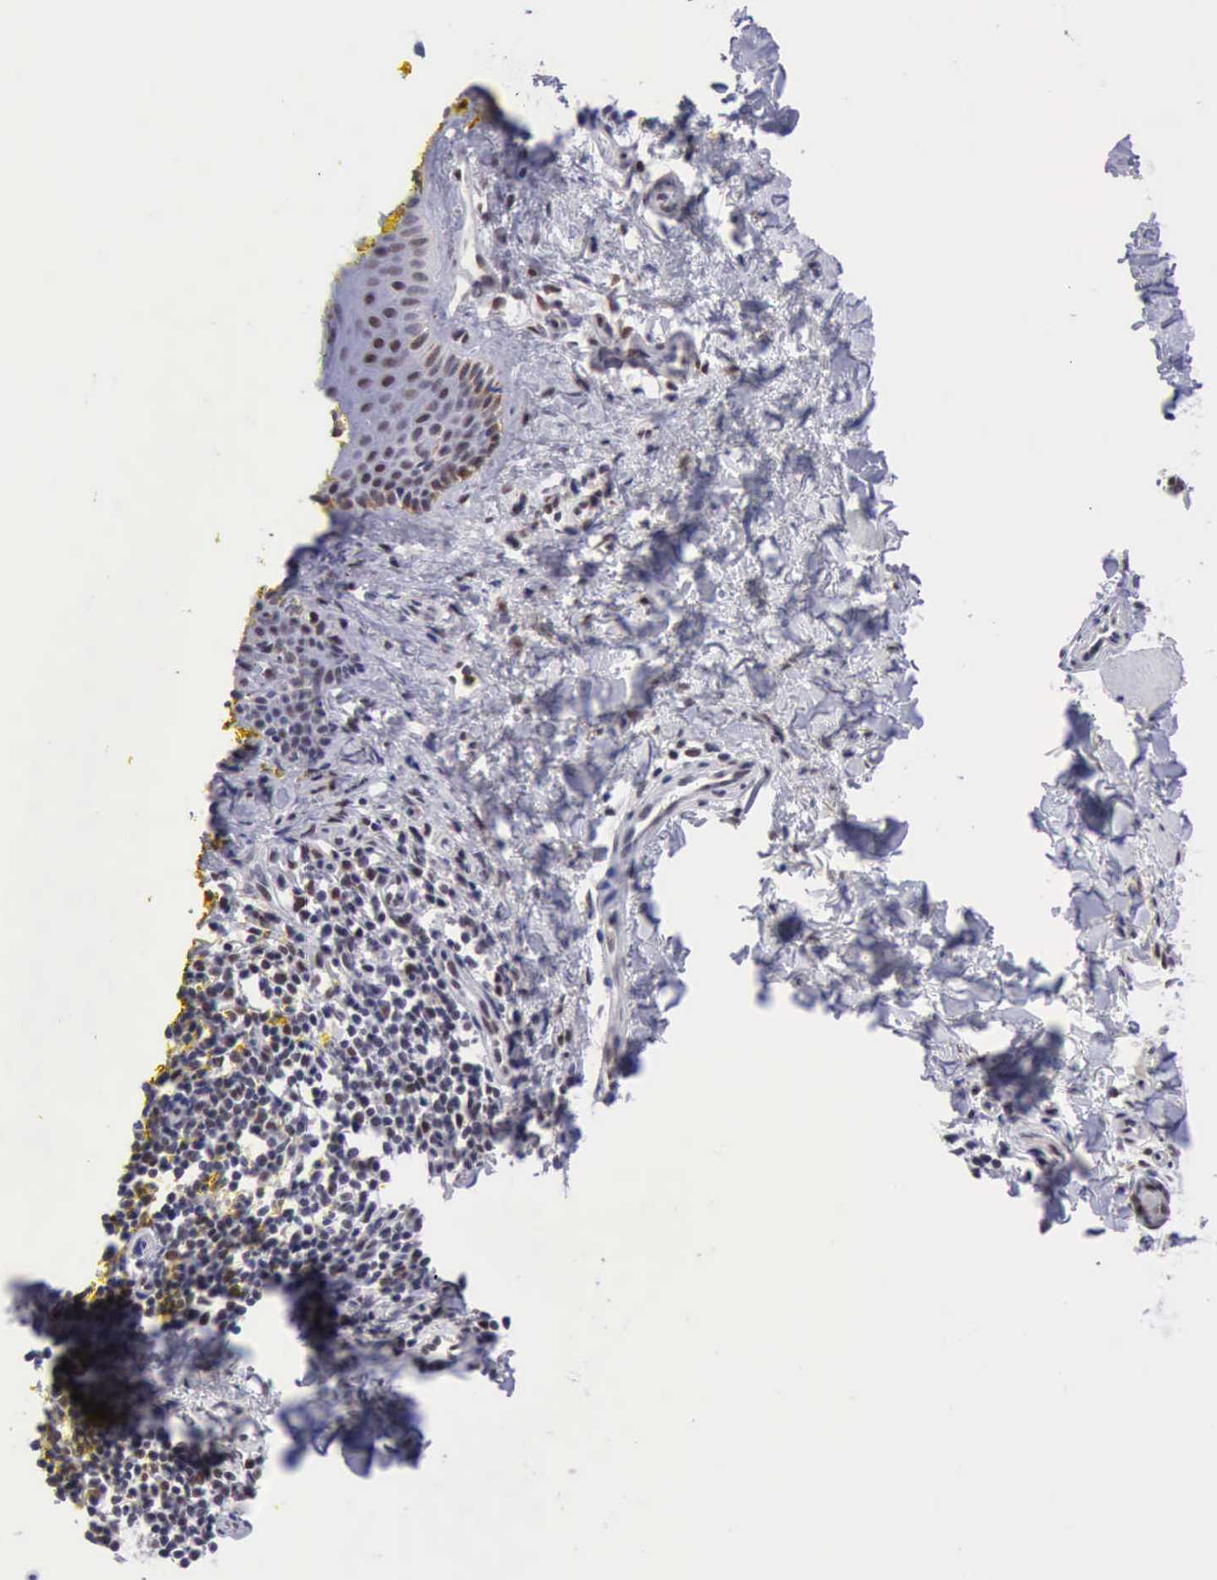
{"staining": {"intensity": "moderate", "quantity": "25%-75%", "location": "nuclear"}, "tissue": "melanoma", "cell_type": "Tumor cells", "image_type": "cancer", "snomed": [{"axis": "morphology", "description": "Malignant melanoma, NOS"}, {"axis": "topography", "description": "Skin"}], "caption": "Malignant melanoma was stained to show a protein in brown. There is medium levels of moderate nuclear expression in approximately 25%-75% of tumor cells.", "gene": "ERCC4", "patient": {"sex": "female", "age": 52}}